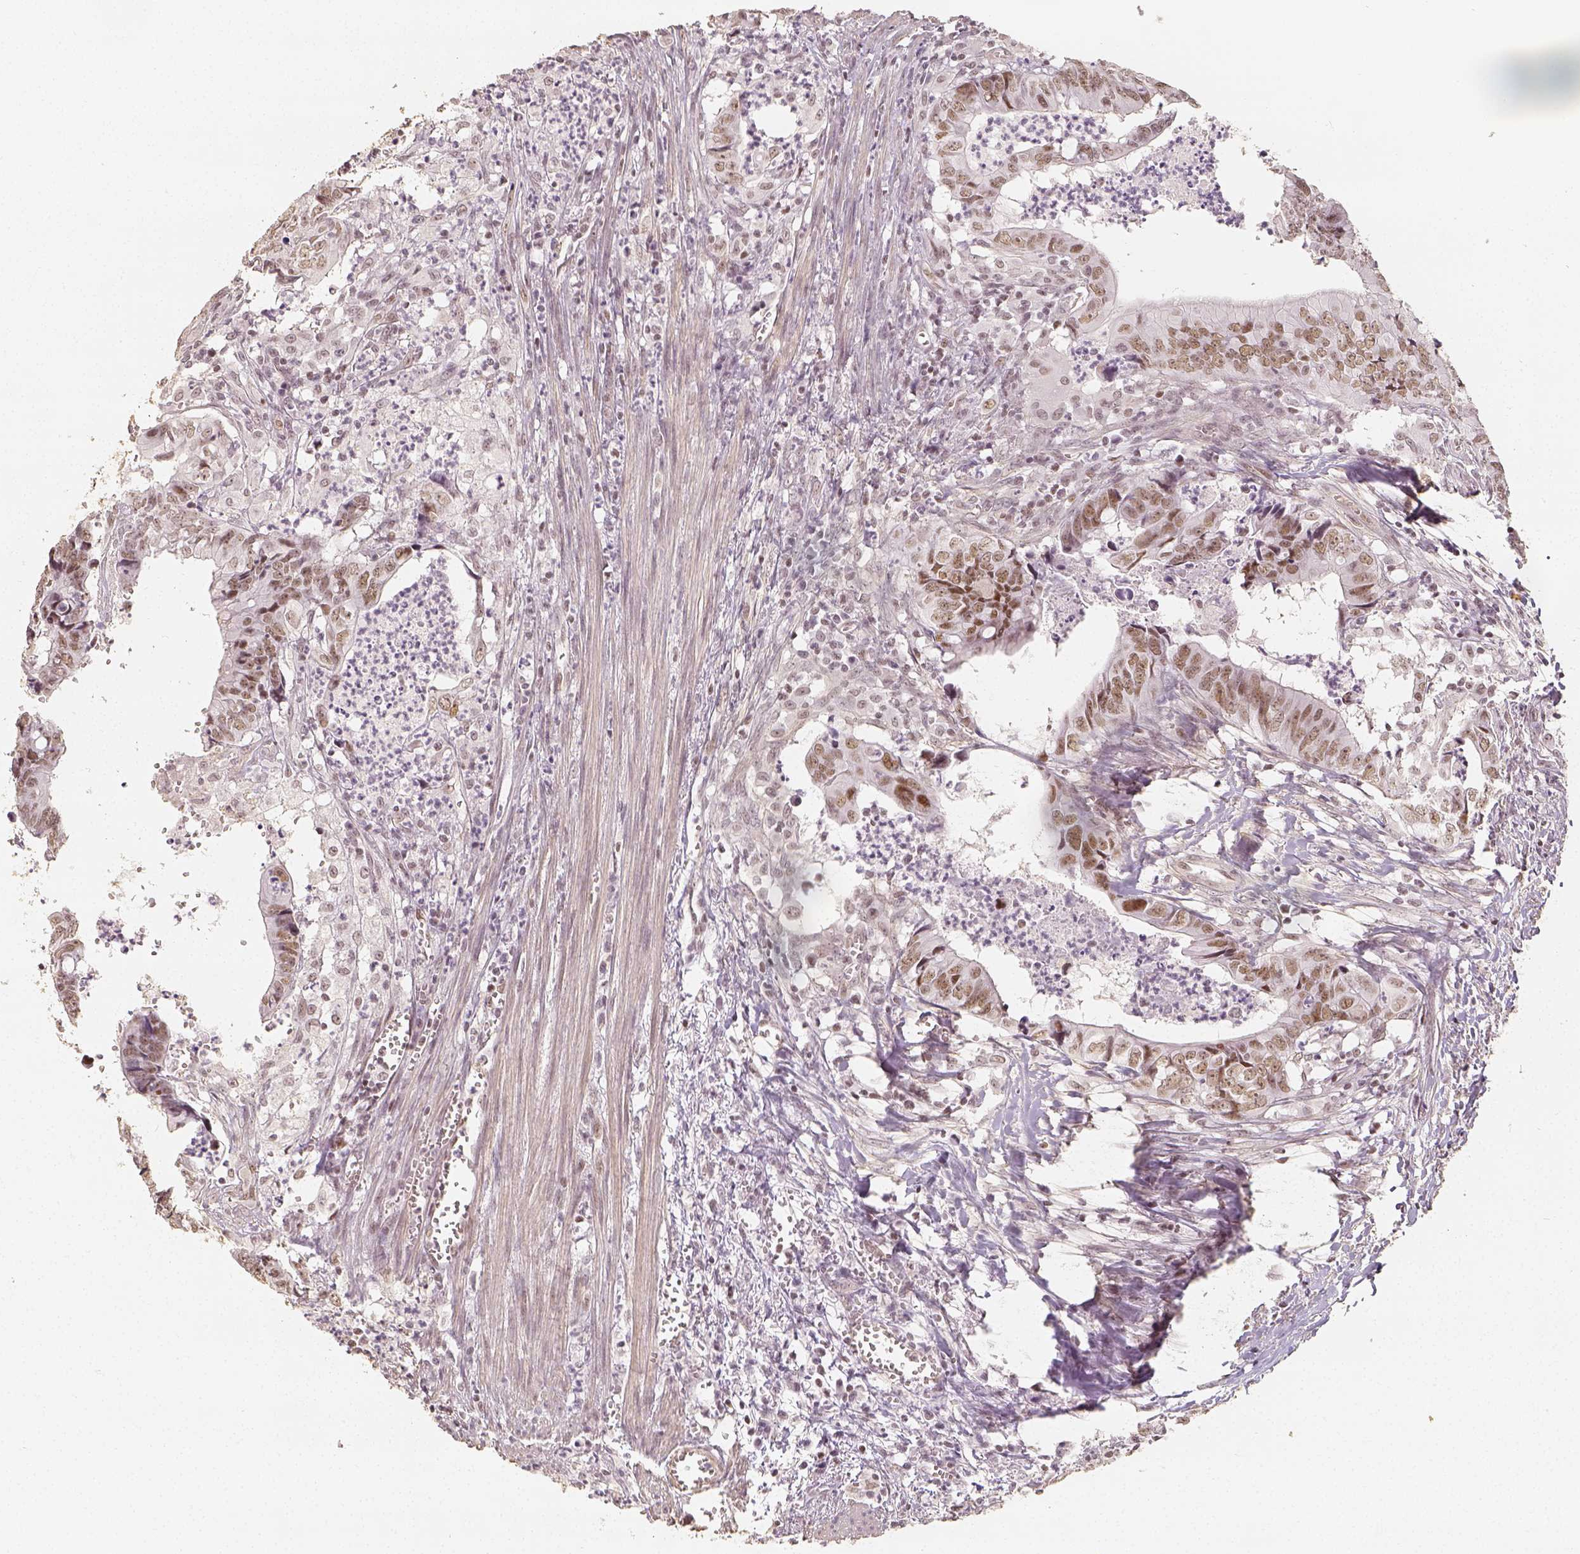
{"staining": {"intensity": "moderate", "quantity": ">75%", "location": "nuclear"}, "tissue": "colorectal cancer", "cell_type": "Tumor cells", "image_type": "cancer", "snomed": [{"axis": "morphology", "description": "Adenocarcinoma, NOS"}, {"axis": "topography", "description": "Colon"}], "caption": "Human colorectal cancer (adenocarcinoma) stained for a protein (brown) shows moderate nuclear positive positivity in approximately >75% of tumor cells.", "gene": "HDAC1", "patient": {"sex": "female", "age": 82}}